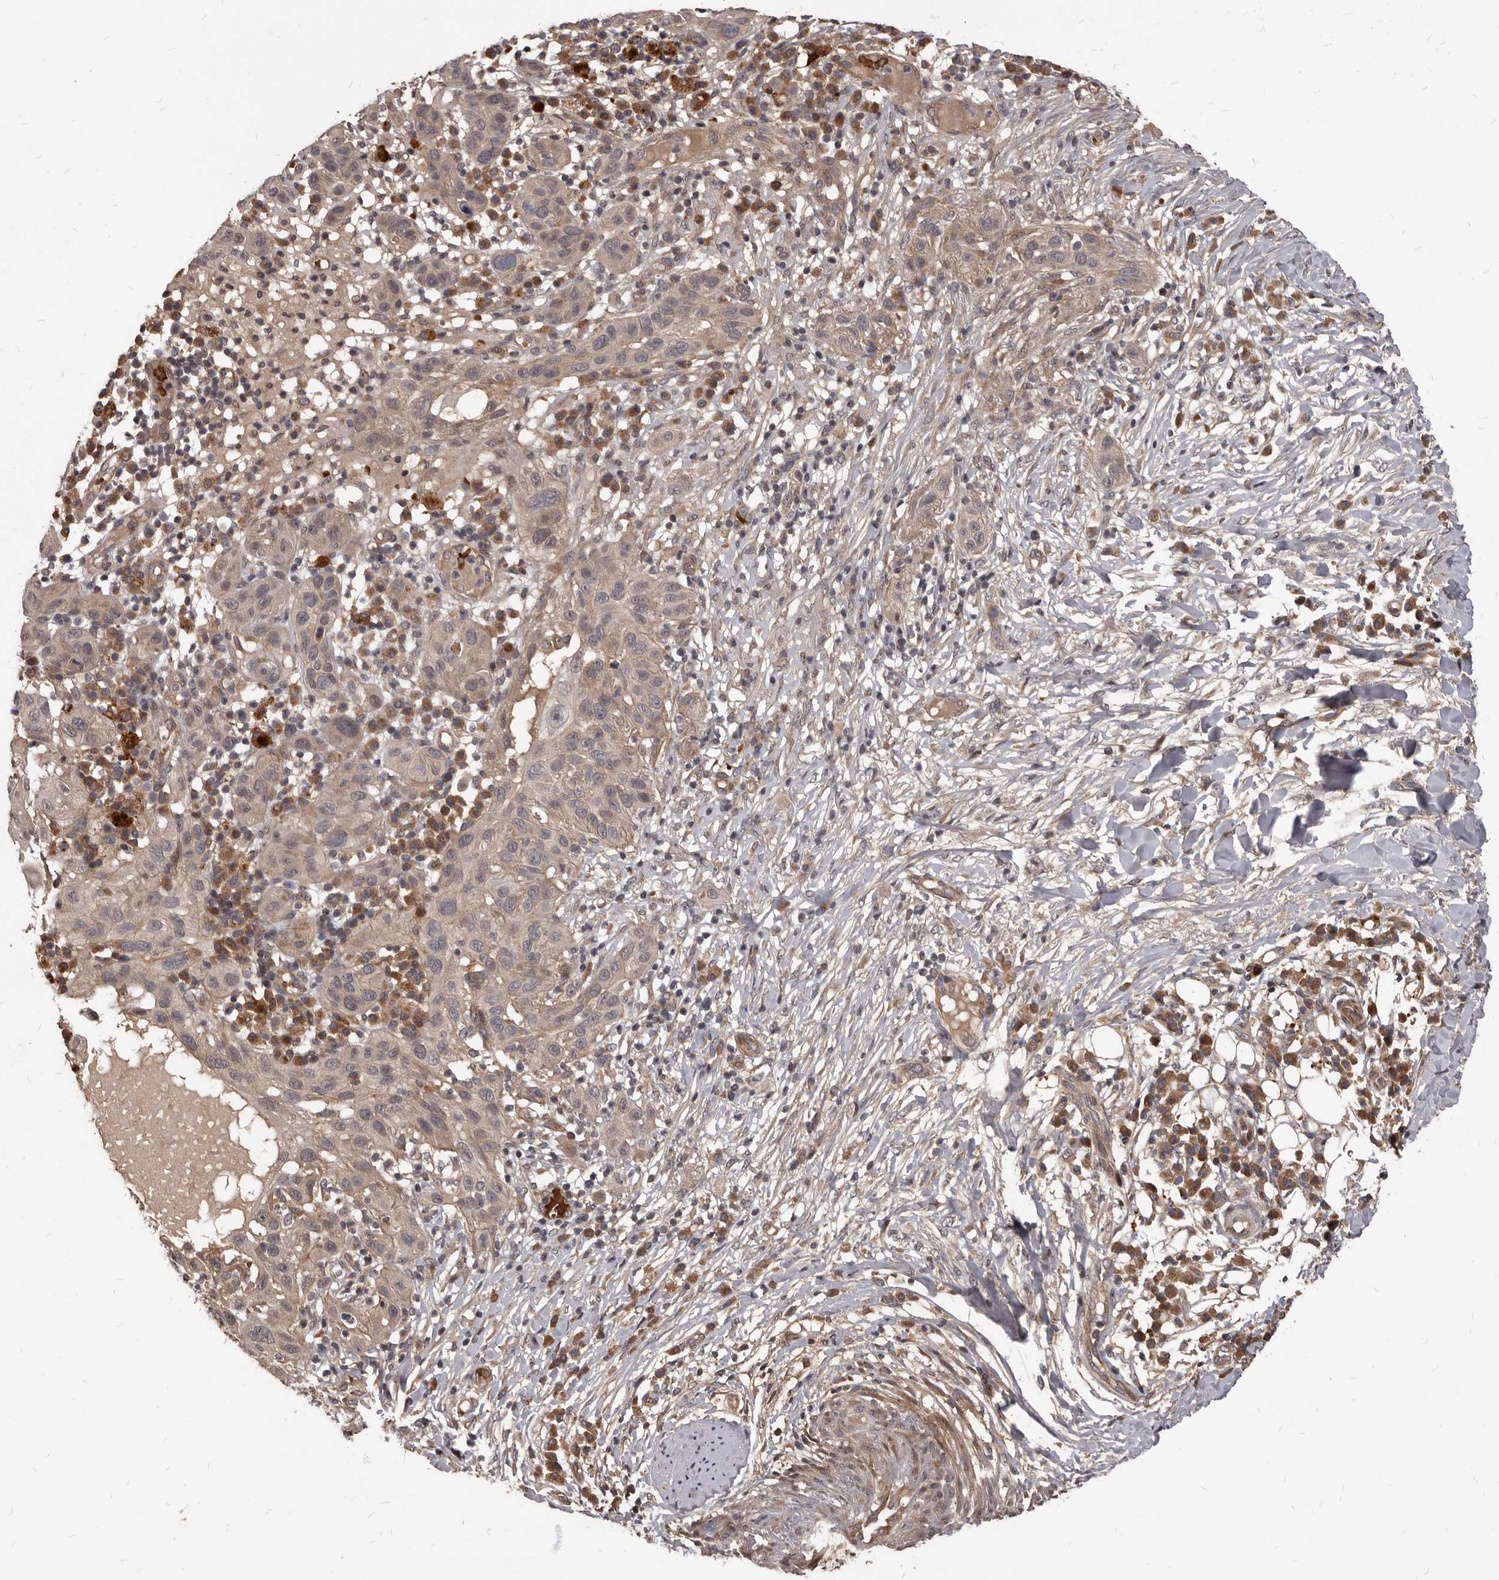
{"staining": {"intensity": "negative", "quantity": "none", "location": "none"}, "tissue": "skin cancer", "cell_type": "Tumor cells", "image_type": "cancer", "snomed": [{"axis": "morphology", "description": "Normal tissue, NOS"}, {"axis": "morphology", "description": "Squamous cell carcinoma, NOS"}, {"axis": "topography", "description": "Skin"}], "caption": "Protein analysis of squamous cell carcinoma (skin) reveals no significant positivity in tumor cells.", "gene": "GABPB2", "patient": {"sex": "female", "age": 96}}